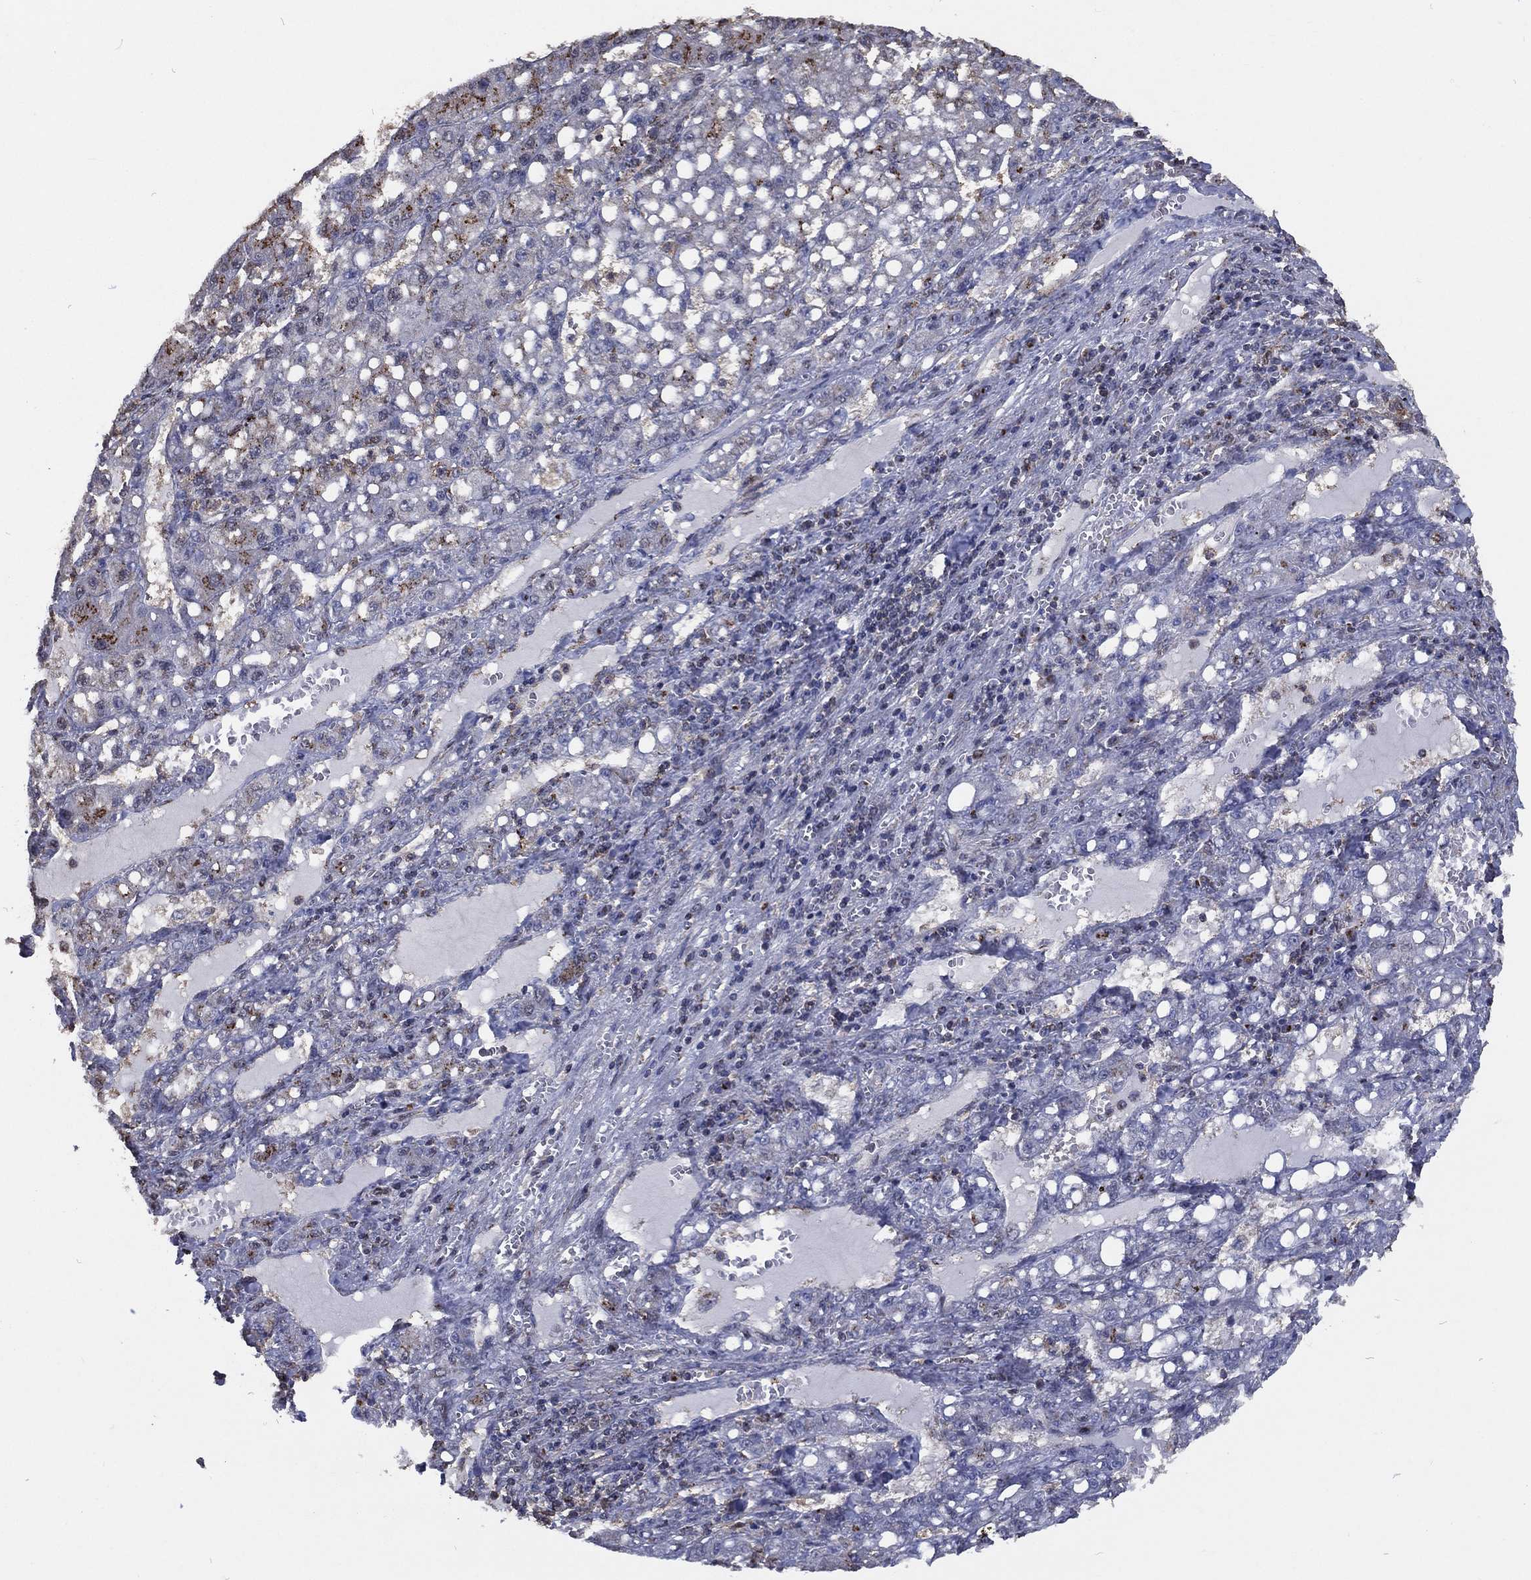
{"staining": {"intensity": "moderate", "quantity": "<25%", "location": "cytoplasmic/membranous"}, "tissue": "liver cancer", "cell_type": "Tumor cells", "image_type": "cancer", "snomed": [{"axis": "morphology", "description": "Carcinoma, Hepatocellular, NOS"}, {"axis": "topography", "description": "Liver"}], "caption": "Liver cancer (hepatocellular carcinoma) was stained to show a protein in brown. There is low levels of moderate cytoplasmic/membranous expression in about <25% of tumor cells.", "gene": "GPR183", "patient": {"sex": "female", "age": 65}}